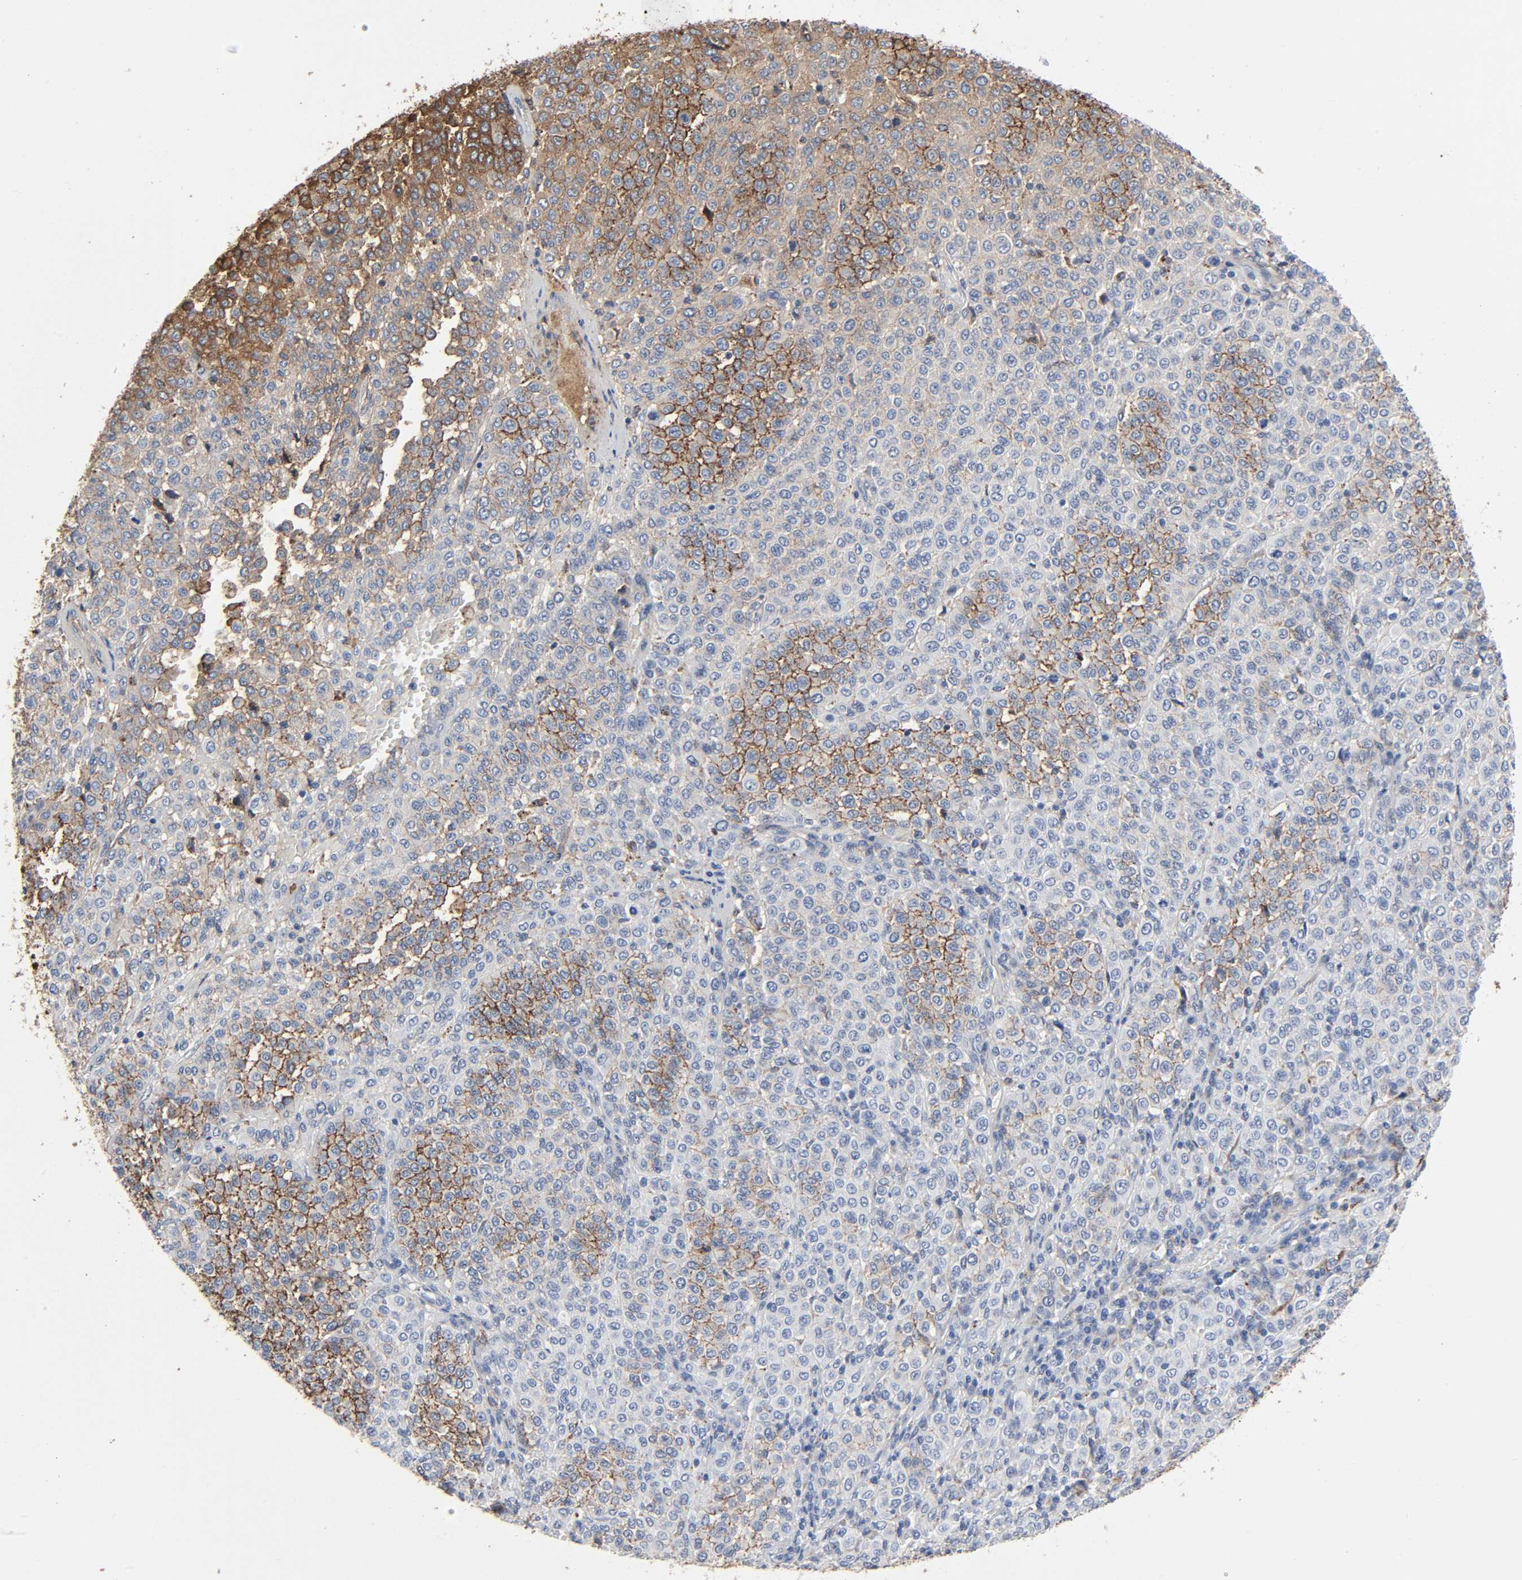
{"staining": {"intensity": "moderate", "quantity": "25%-75%", "location": "cytoplasmic/membranous"}, "tissue": "melanoma", "cell_type": "Tumor cells", "image_type": "cancer", "snomed": [{"axis": "morphology", "description": "Malignant melanoma, Metastatic site"}, {"axis": "topography", "description": "Pancreas"}], "caption": "Immunohistochemical staining of human malignant melanoma (metastatic site) shows medium levels of moderate cytoplasmic/membranous positivity in approximately 25%-75% of tumor cells.", "gene": "C3", "patient": {"sex": "female", "age": 30}}